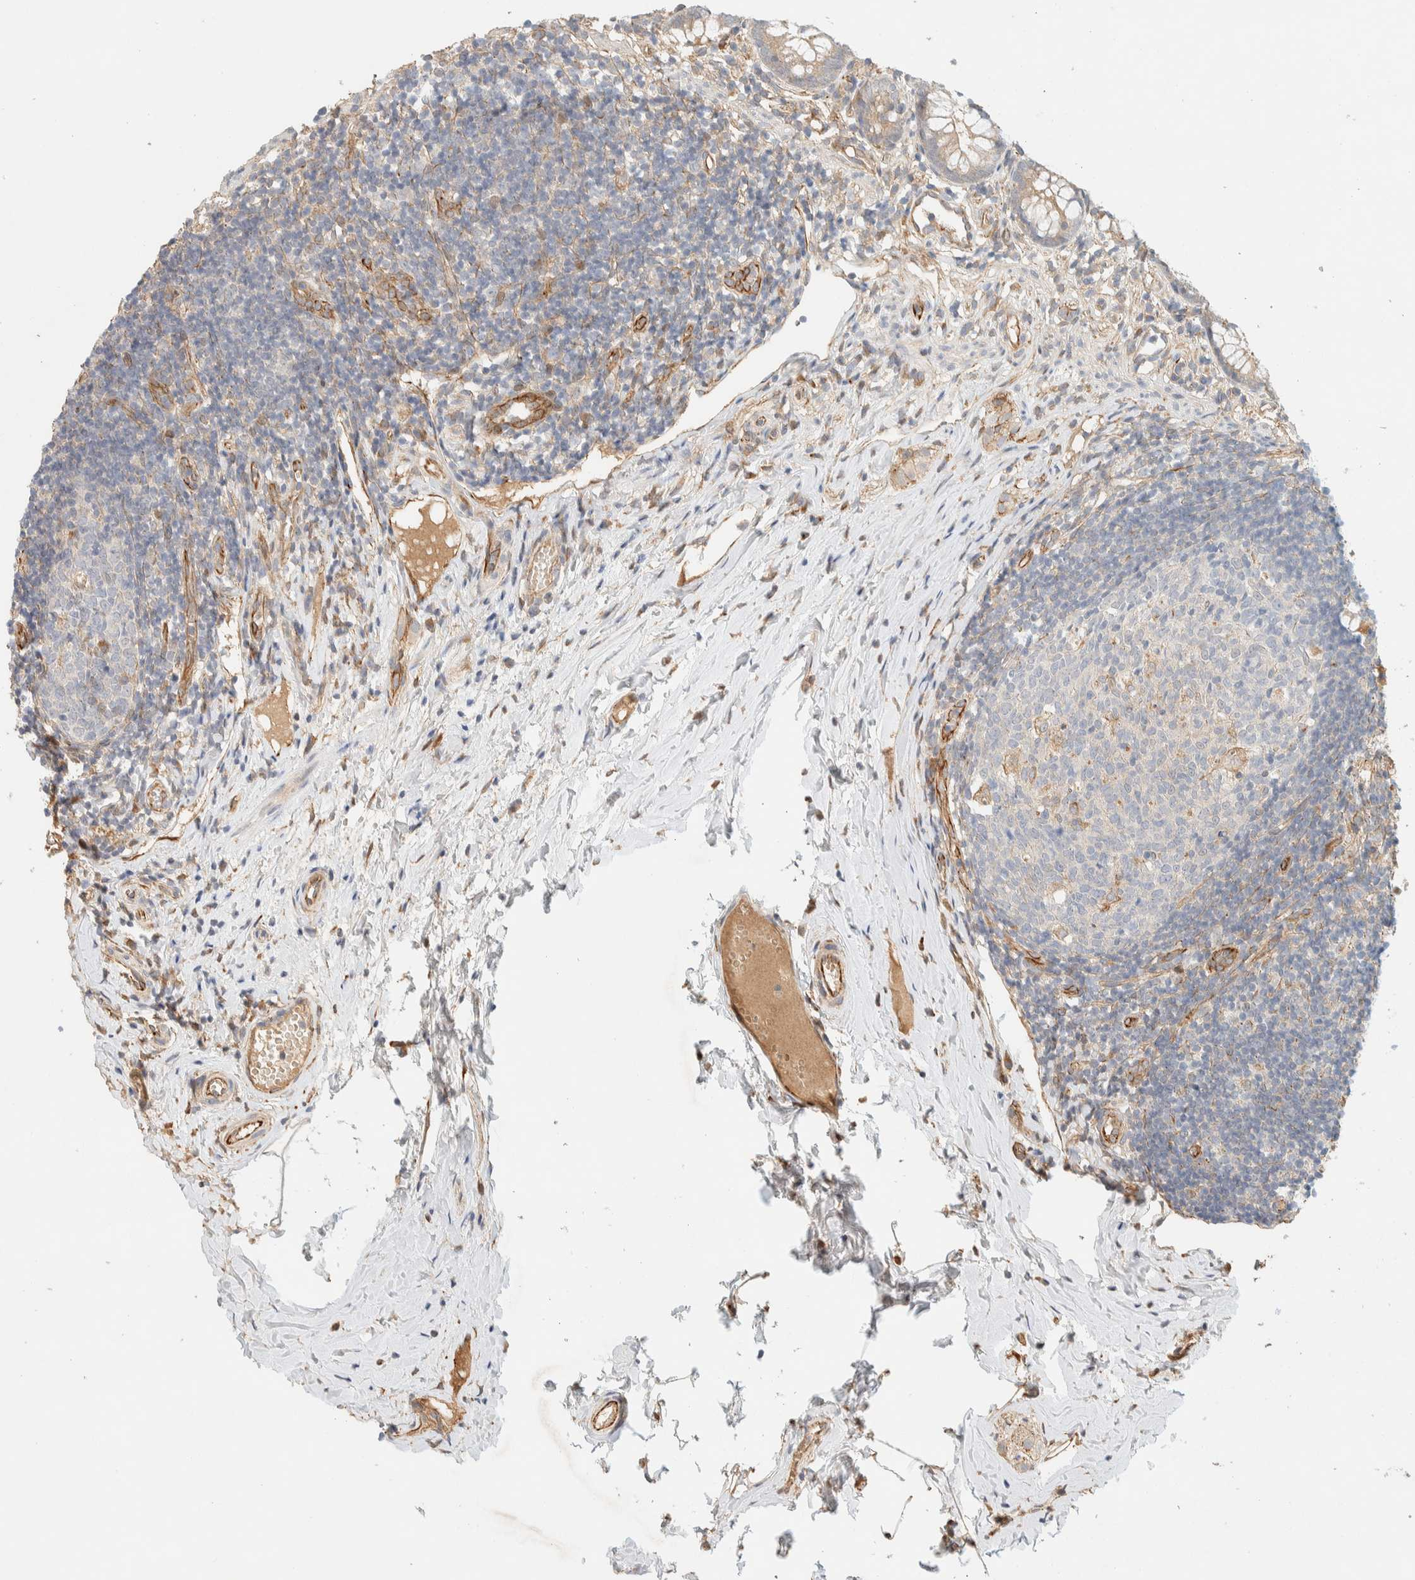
{"staining": {"intensity": "weak", "quantity": ">75%", "location": "cytoplasmic/membranous"}, "tissue": "appendix", "cell_type": "Glandular cells", "image_type": "normal", "snomed": [{"axis": "morphology", "description": "Normal tissue, NOS"}, {"axis": "topography", "description": "Appendix"}], "caption": "IHC of normal appendix displays low levels of weak cytoplasmic/membranous staining in about >75% of glandular cells. IHC stains the protein of interest in brown and the nuclei are stained blue.", "gene": "FAT1", "patient": {"sex": "female", "age": 20}}